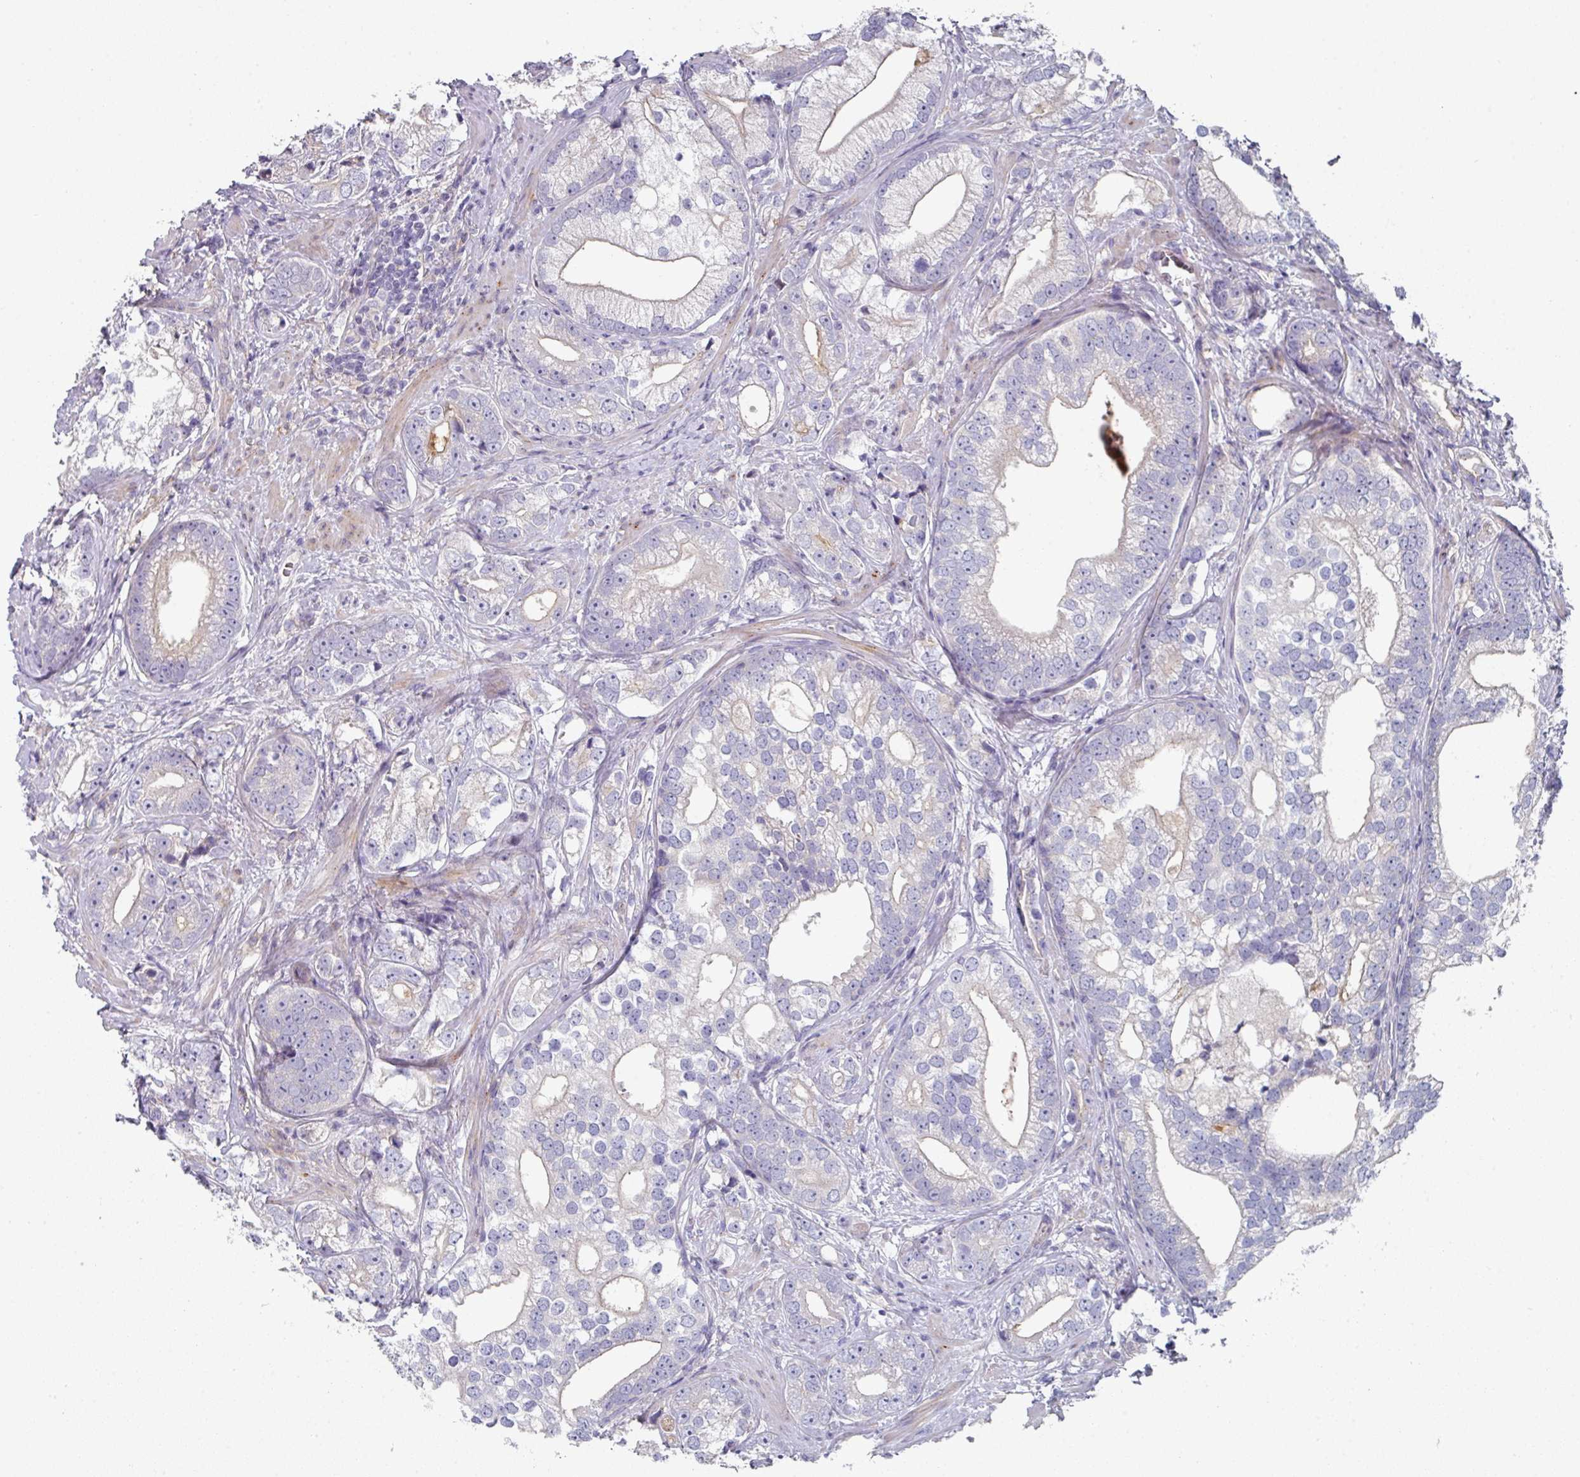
{"staining": {"intensity": "negative", "quantity": "none", "location": "none"}, "tissue": "prostate cancer", "cell_type": "Tumor cells", "image_type": "cancer", "snomed": [{"axis": "morphology", "description": "Adenocarcinoma, High grade"}, {"axis": "topography", "description": "Prostate"}], "caption": "The micrograph exhibits no significant expression in tumor cells of high-grade adenocarcinoma (prostate).", "gene": "WSB2", "patient": {"sex": "male", "age": 75}}